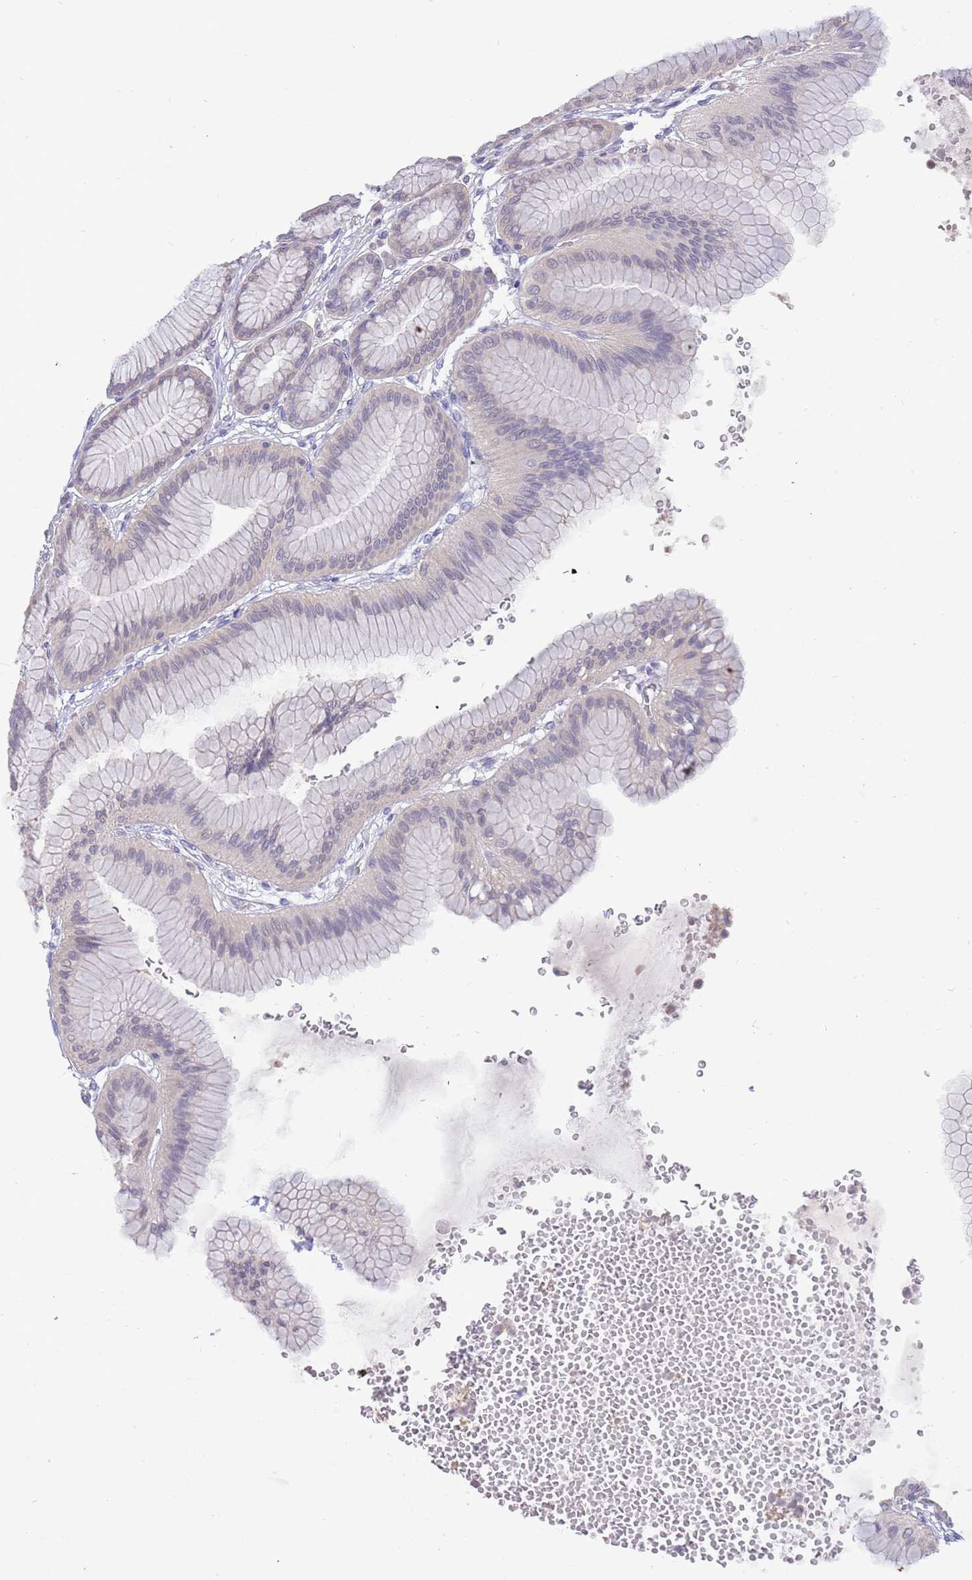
{"staining": {"intensity": "weak", "quantity": "<25%", "location": "cytoplasmic/membranous"}, "tissue": "stomach", "cell_type": "Glandular cells", "image_type": "normal", "snomed": [{"axis": "morphology", "description": "Normal tissue, NOS"}, {"axis": "morphology", "description": "Adenocarcinoma, NOS"}, {"axis": "morphology", "description": "Adenocarcinoma, High grade"}, {"axis": "topography", "description": "Stomach, upper"}, {"axis": "topography", "description": "Stomach"}], "caption": "Micrograph shows no significant protein positivity in glandular cells of benign stomach.", "gene": "AP5S1", "patient": {"sex": "female", "age": 65}}